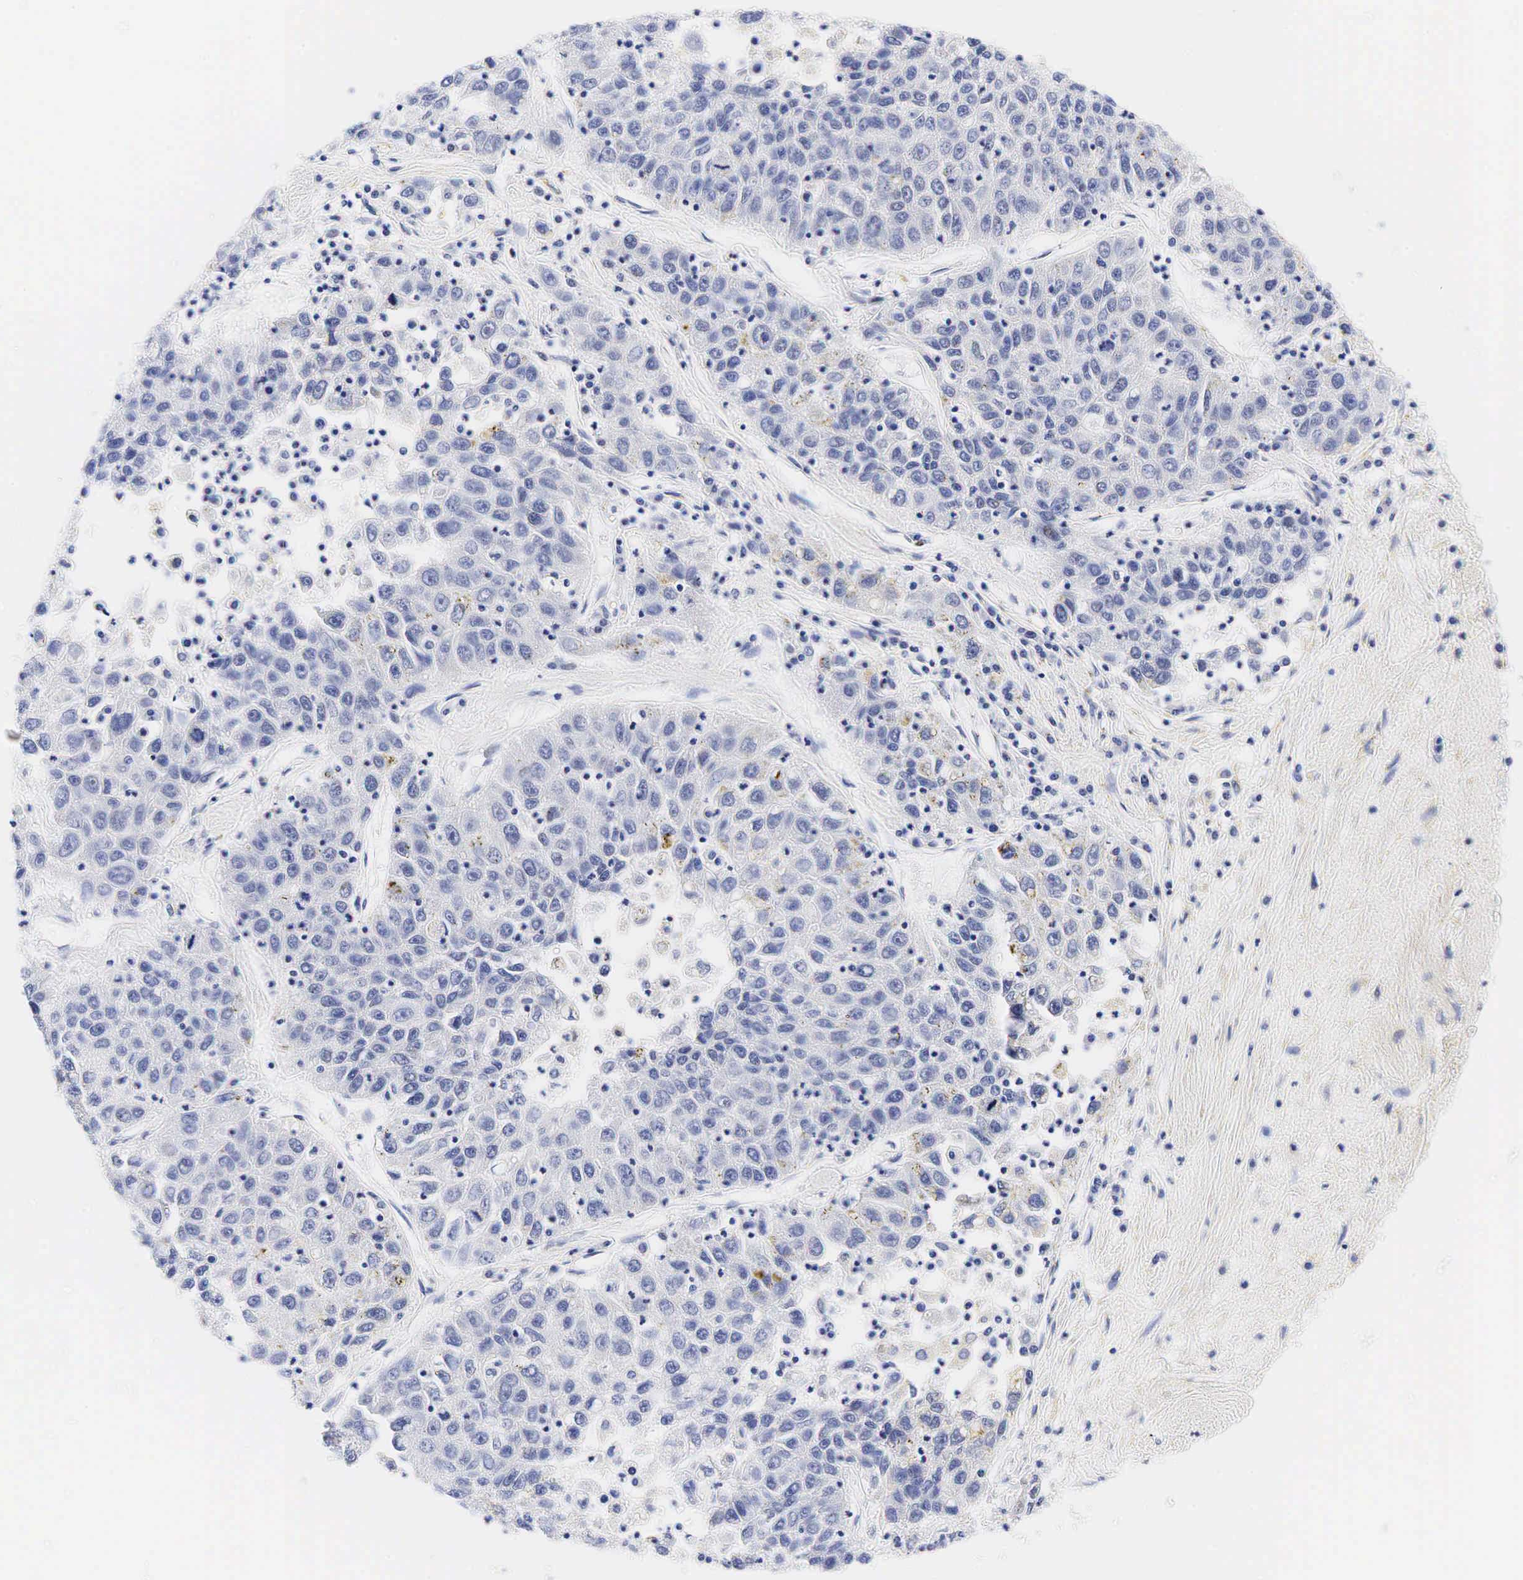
{"staining": {"intensity": "negative", "quantity": "none", "location": "none"}, "tissue": "liver cancer", "cell_type": "Tumor cells", "image_type": "cancer", "snomed": [{"axis": "morphology", "description": "Carcinoma, Hepatocellular, NOS"}, {"axis": "topography", "description": "Liver"}], "caption": "There is no significant expression in tumor cells of liver cancer.", "gene": "CALD1", "patient": {"sex": "male", "age": 49}}